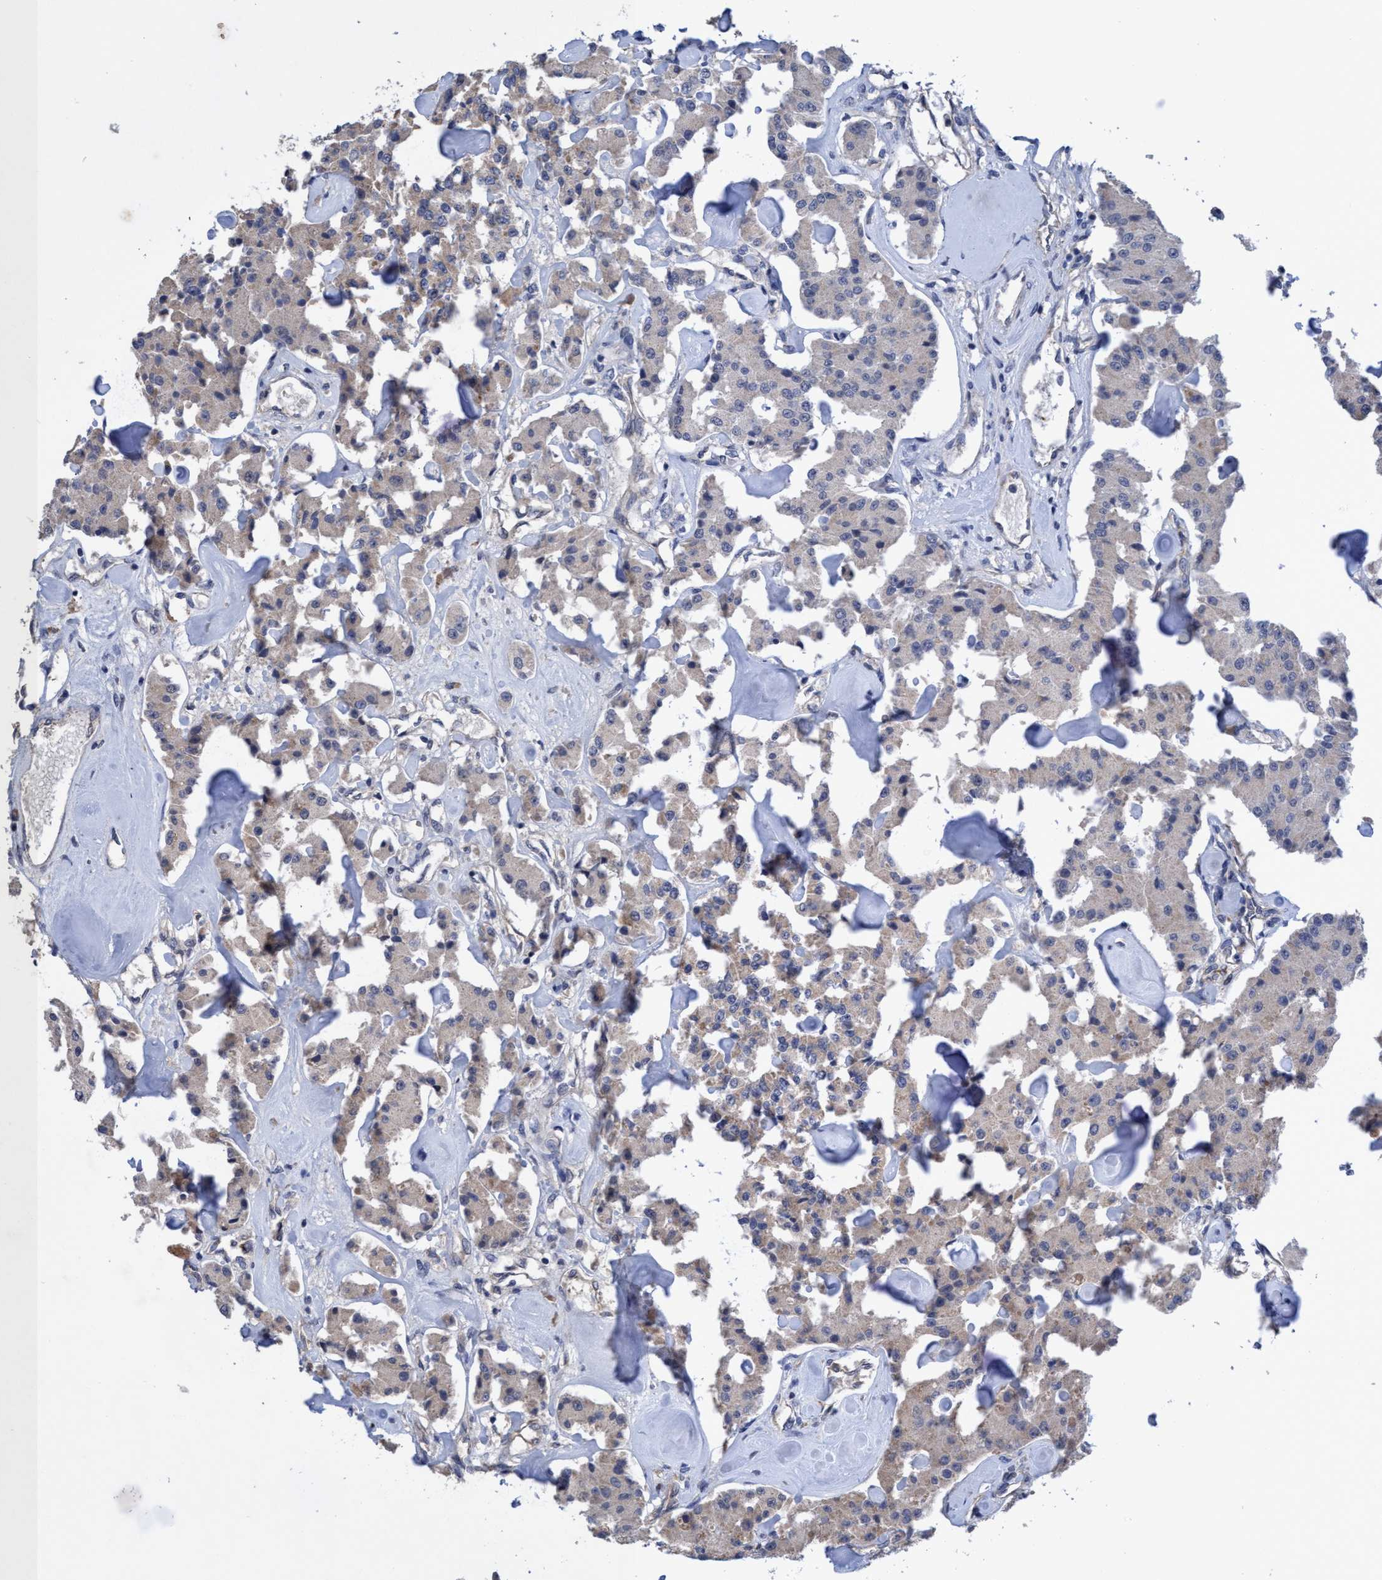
{"staining": {"intensity": "negative", "quantity": "none", "location": "none"}, "tissue": "carcinoid", "cell_type": "Tumor cells", "image_type": "cancer", "snomed": [{"axis": "morphology", "description": "Carcinoid, malignant, NOS"}, {"axis": "topography", "description": "Pancreas"}], "caption": "IHC micrograph of carcinoid stained for a protein (brown), which demonstrates no staining in tumor cells.", "gene": "SEMA4D", "patient": {"sex": "male", "age": 41}}